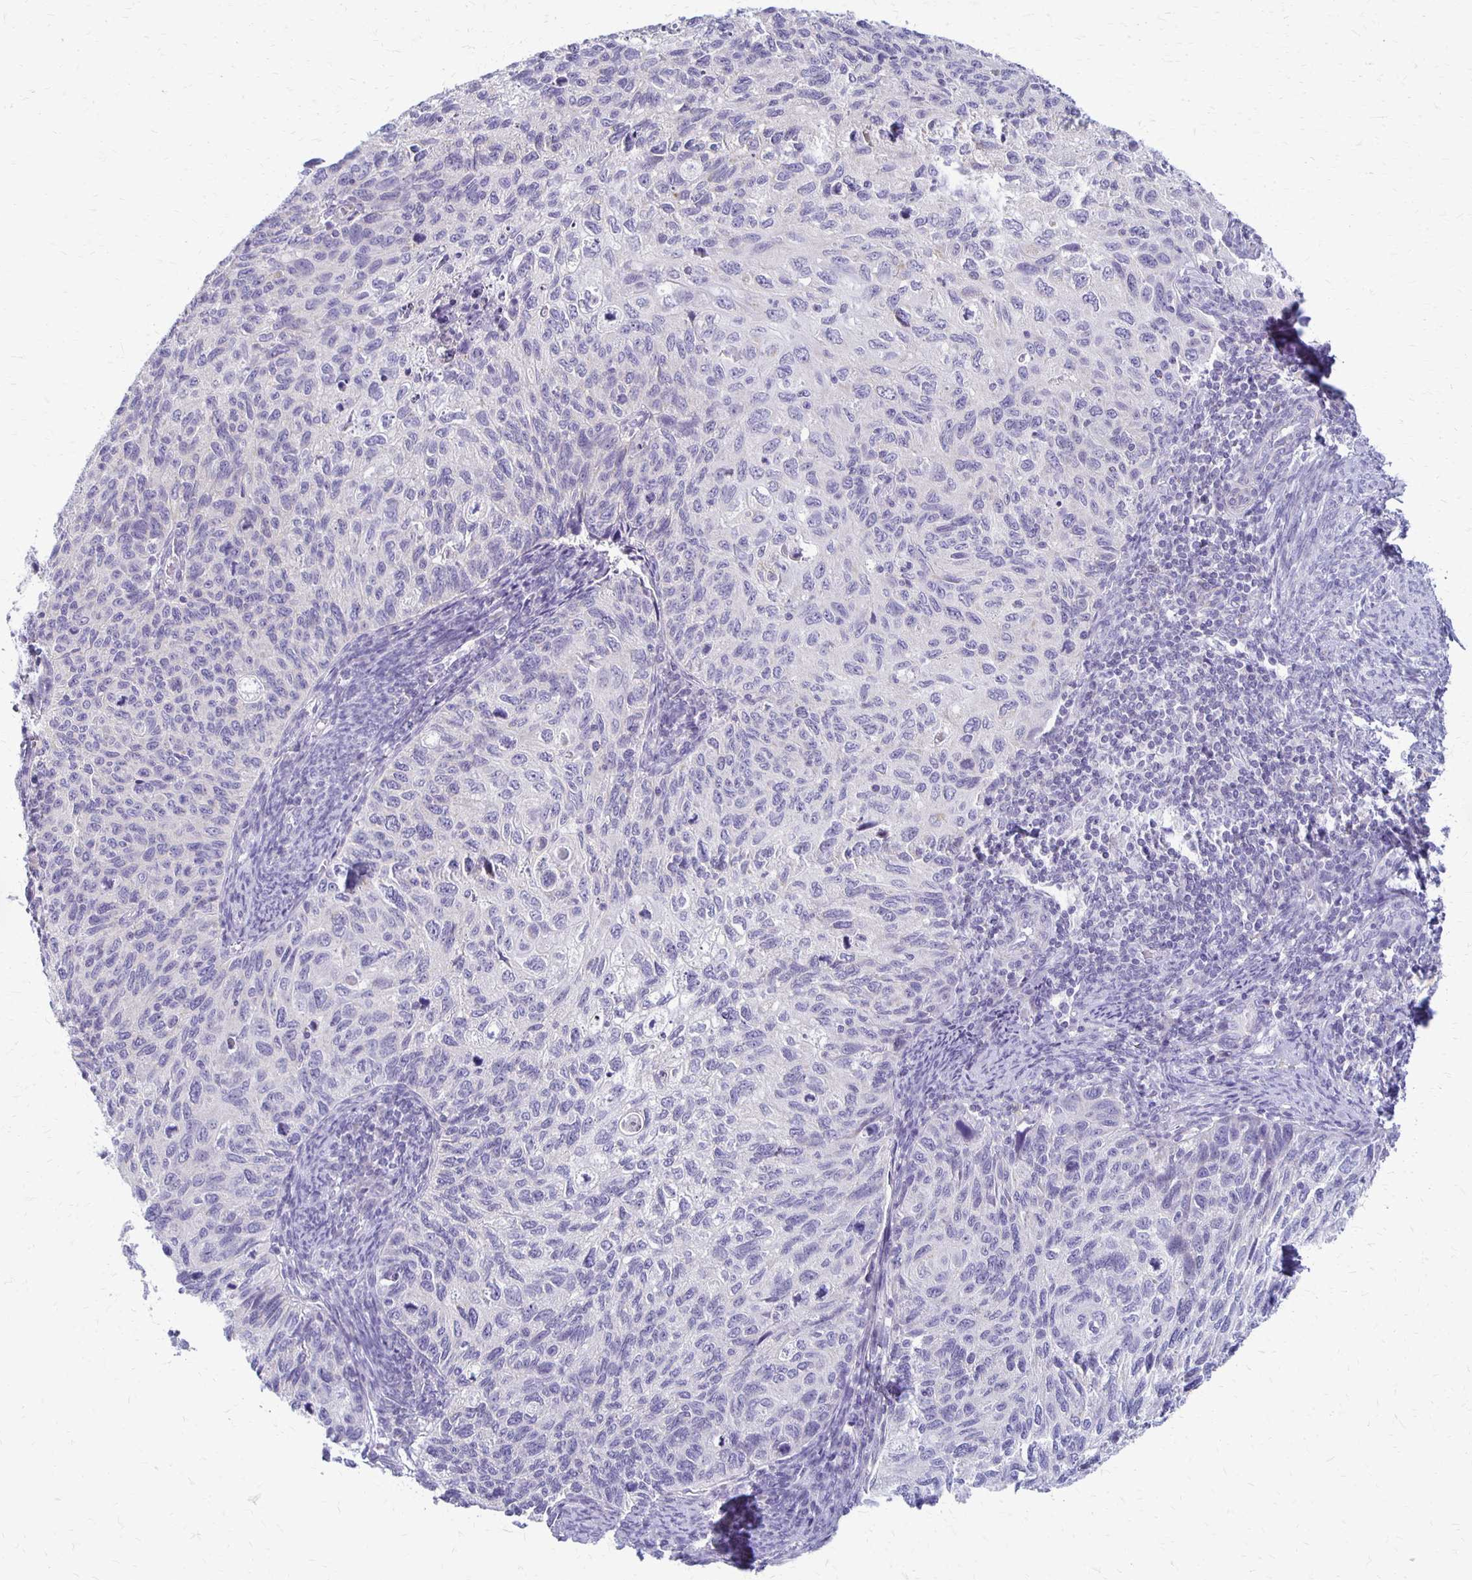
{"staining": {"intensity": "negative", "quantity": "none", "location": "none"}, "tissue": "cervical cancer", "cell_type": "Tumor cells", "image_type": "cancer", "snomed": [{"axis": "morphology", "description": "Squamous cell carcinoma, NOS"}, {"axis": "topography", "description": "Cervix"}], "caption": "Immunohistochemistry (IHC) histopathology image of cervical cancer stained for a protein (brown), which exhibits no positivity in tumor cells. (DAB immunohistochemistry visualized using brightfield microscopy, high magnification).", "gene": "RHOC", "patient": {"sex": "female", "age": 70}}